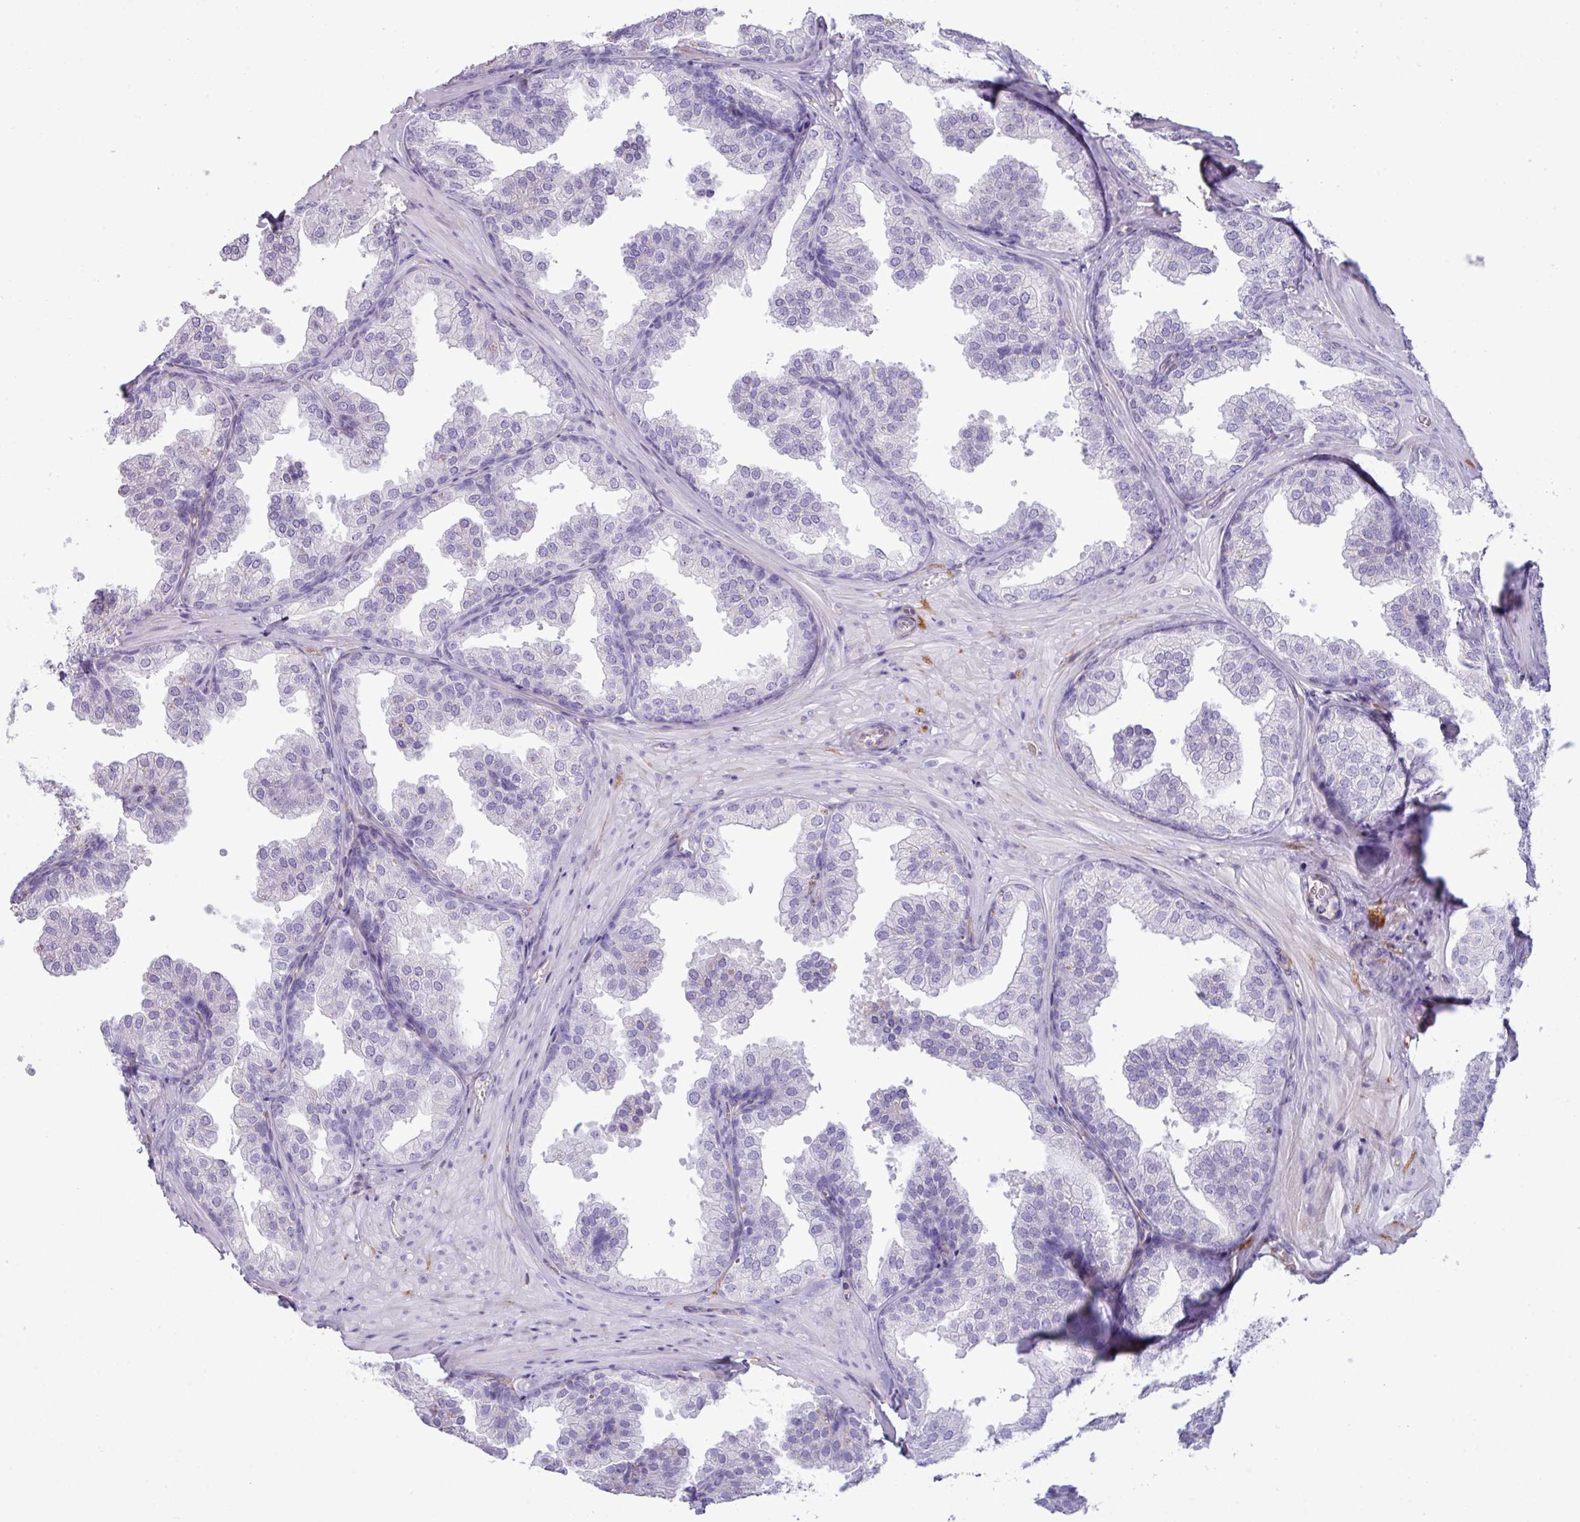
{"staining": {"intensity": "negative", "quantity": "none", "location": "none"}, "tissue": "prostate", "cell_type": "Glandular cells", "image_type": "normal", "snomed": [{"axis": "morphology", "description": "Normal tissue, NOS"}, {"axis": "topography", "description": "Prostate"}], "caption": "IHC histopathology image of benign prostate: human prostate stained with DAB exhibits no significant protein expression in glandular cells.", "gene": "KIRREL3", "patient": {"sex": "male", "age": 37}}